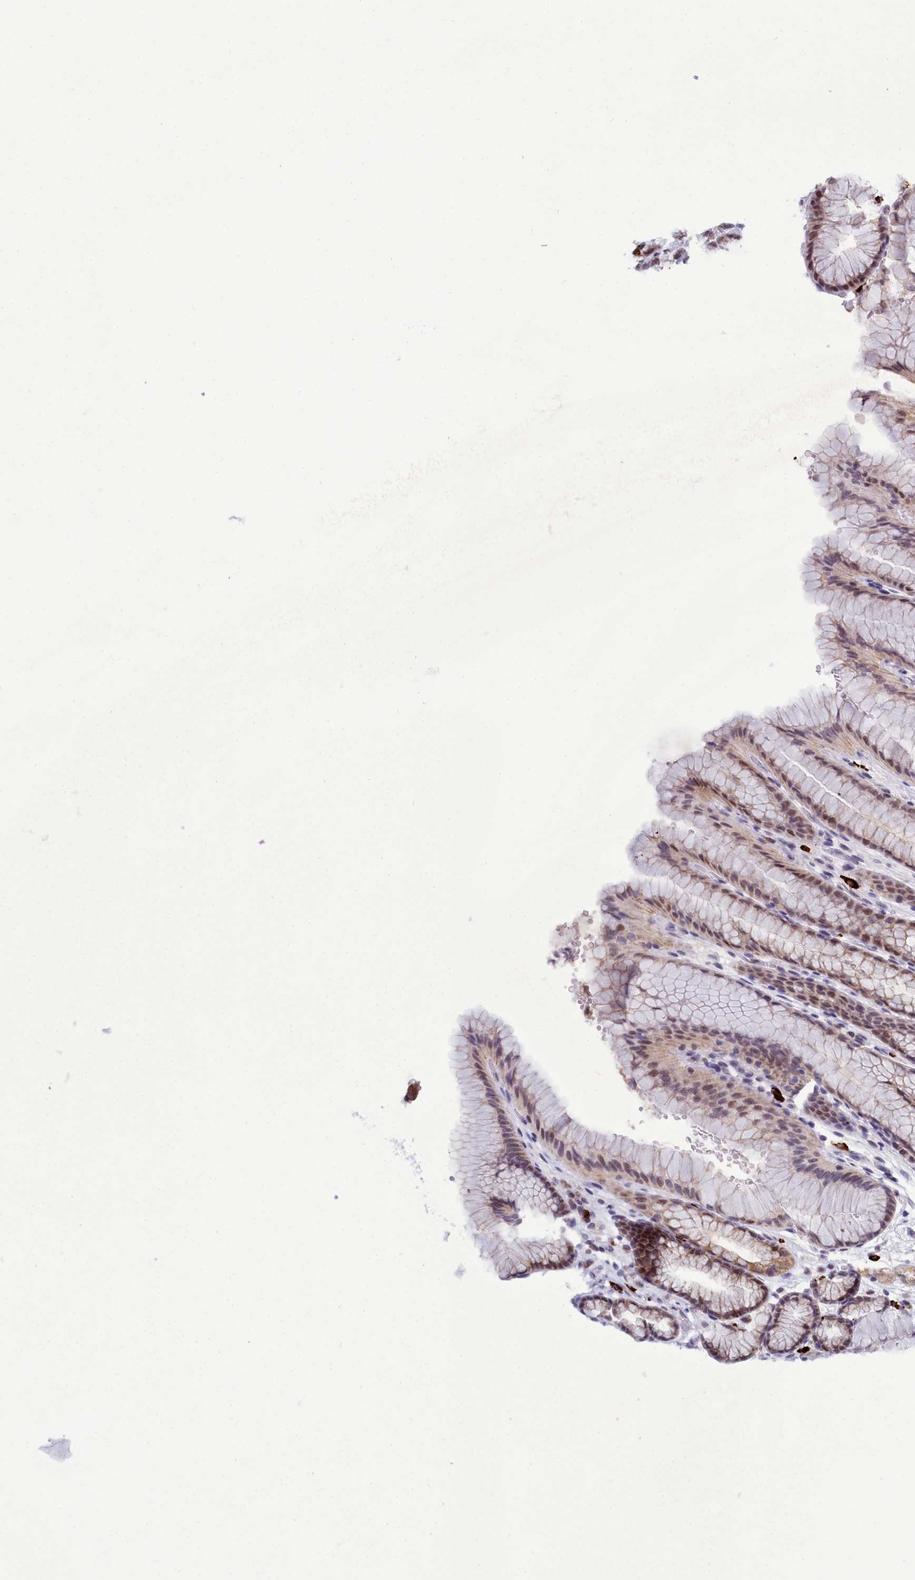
{"staining": {"intensity": "moderate", "quantity": ">75%", "location": "cytoplasmic/membranous,nuclear"}, "tissue": "stomach", "cell_type": "Glandular cells", "image_type": "normal", "snomed": [{"axis": "morphology", "description": "Normal tissue, NOS"}, {"axis": "morphology", "description": "Adenocarcinoma, NOS"}, {"axis": "topography", "description": "Stomach"}], "caption": "IHC of unremarkable human stomach exhibits medium levels of moderate cytoplasmic/membranous,nuclear positivity in approximately >75% of glandular cells.", "gene": "POM121L2", "patient": {"sex": "male", "age": 57}}